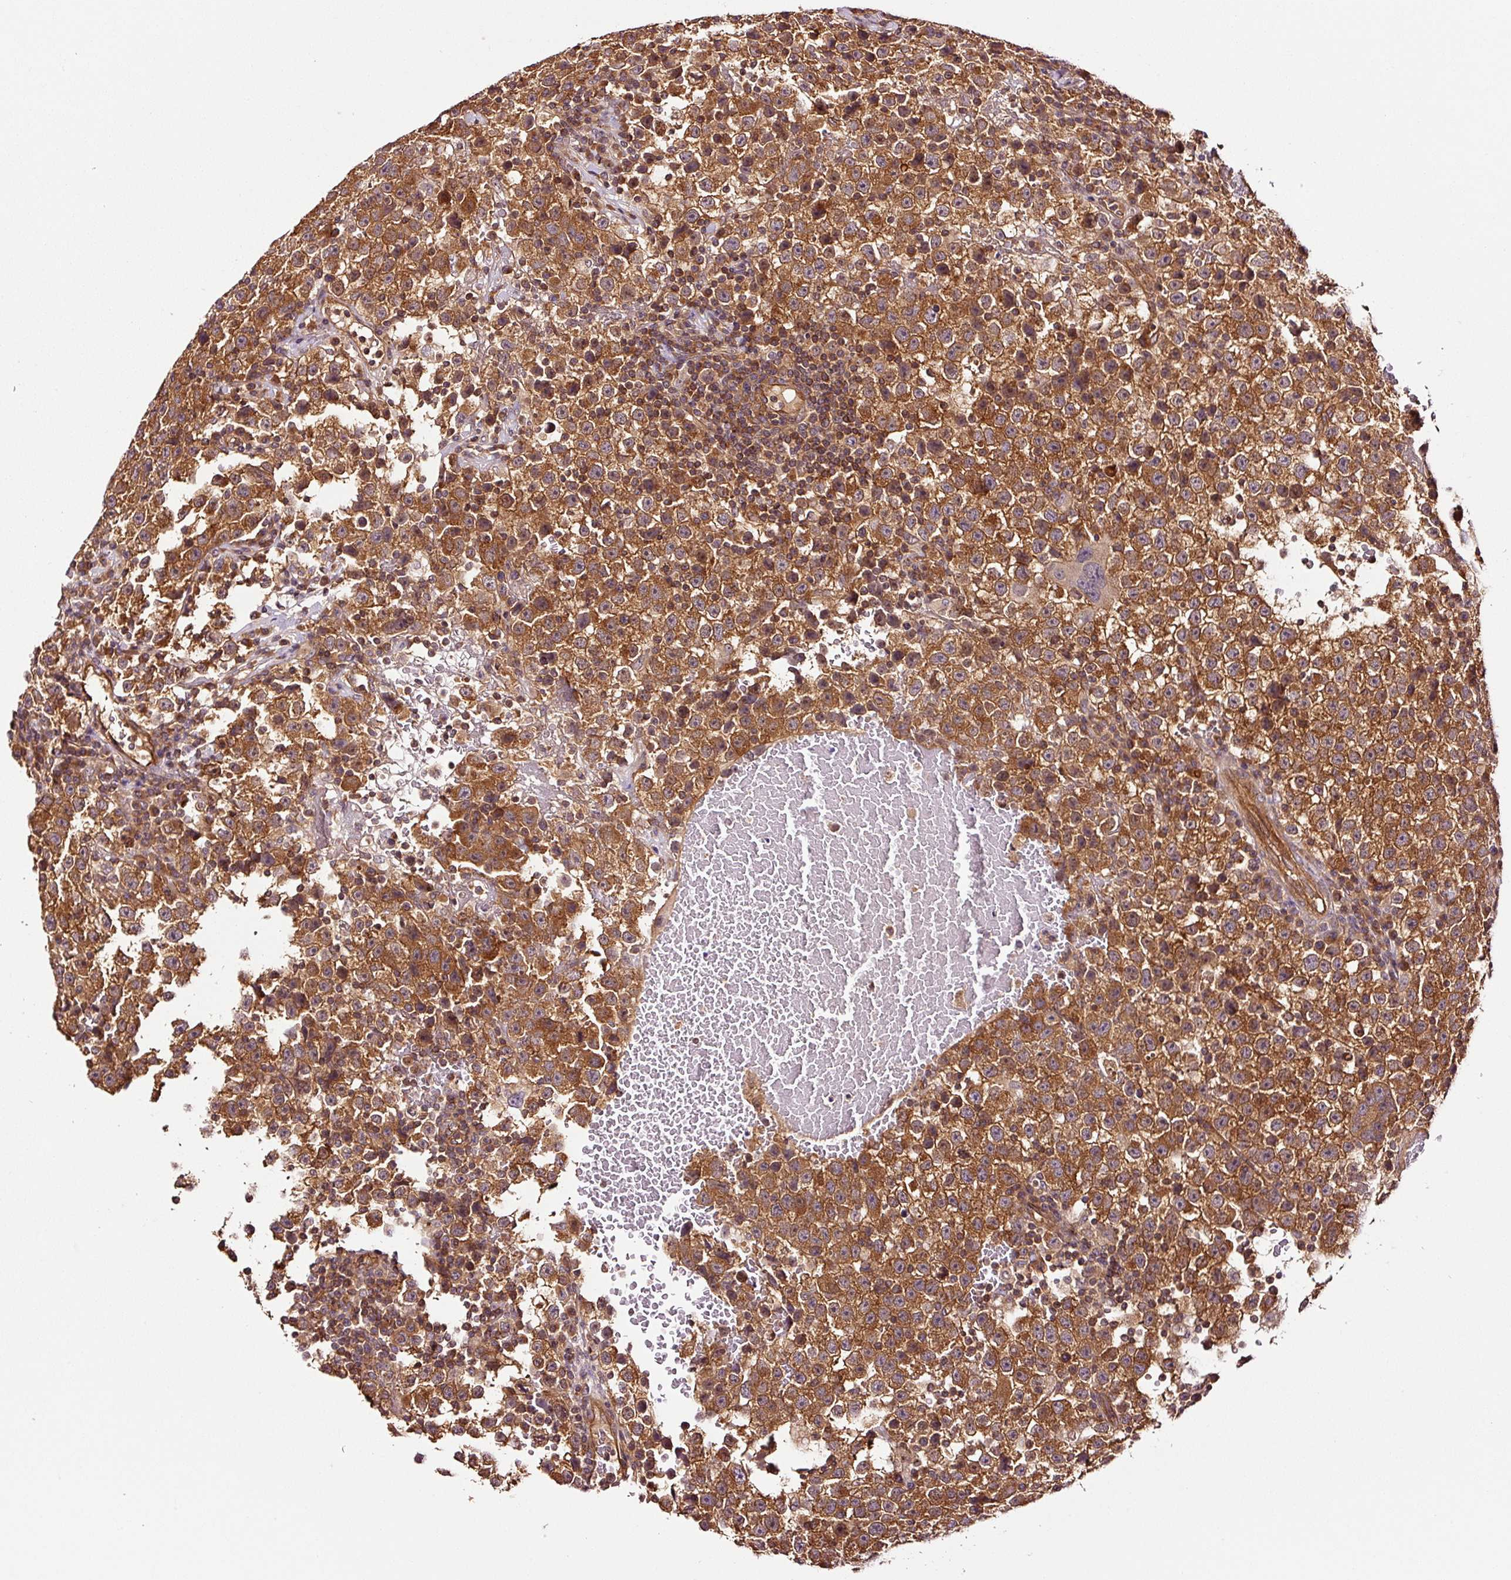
{"staining": {"intensity": "strong", "quantity": ">75%", "location": "cytoplasmic/membranous"}, "tissue": "testis cancer", "cell_type": "Tumor cells", "image_type": "cancer", "snomed": [{"axis": "morphology", "description": "Seminoma, NOS"}, {"axis": "topography", "description": "Testis"}], "caption": "This is an image of immunohistochemistry staining of testis cancer (seminoma), which shows strong expression in the cytoplasmic/membranous of tumor cells.", "gene": "METAP1", "patient": {"sex": "male", "age": 22}}